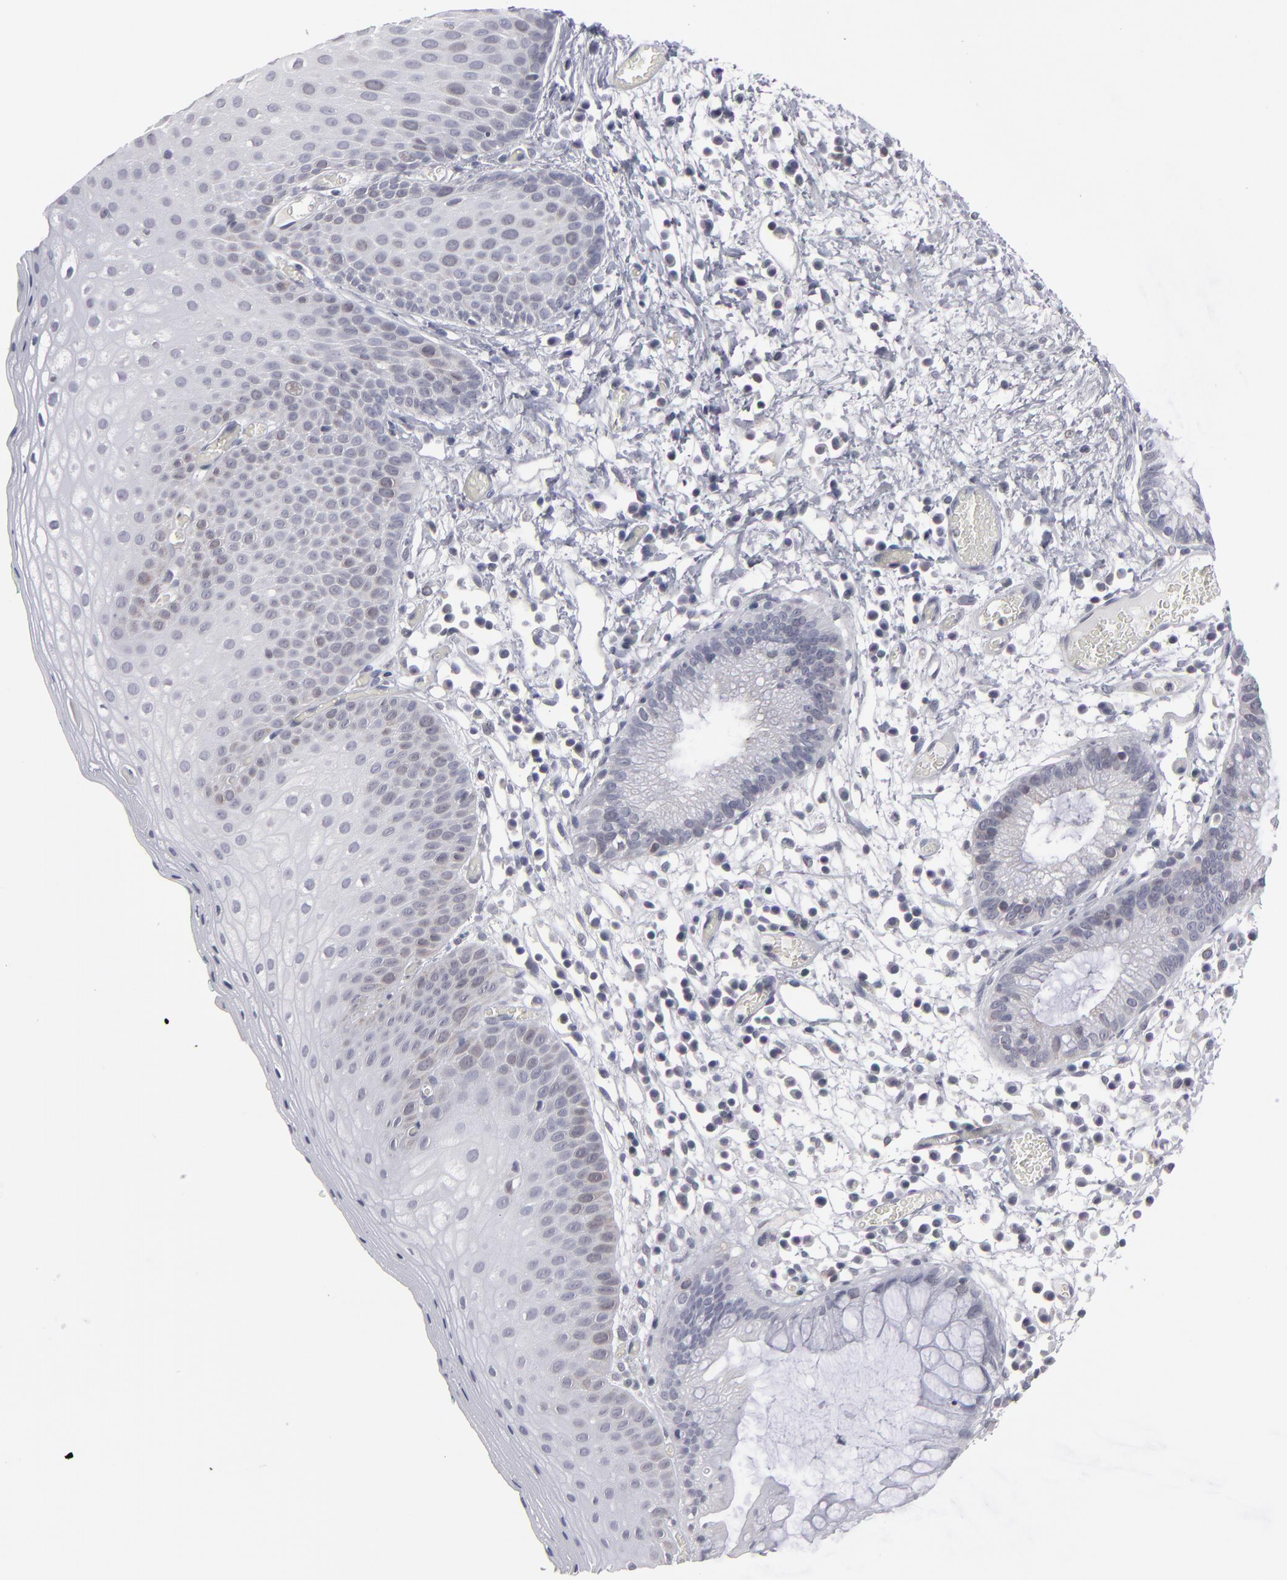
{"staining": {"intensity": "weak", "quantity": "<25%", "location": "nuclear"}, "tissue": "skin", "cell_type": "Epidermal cells", "image_type": "normal", "snomed": [{"axis": "morphology", "description": "Normal tissue, NOS"}, {"axis": "morphology", "description": "Hemorrhoids"}, {"axis": "morphology", "description": "Inflammation, NOS"}, {"axis": "topography", "description": "Anal"}], "caption": "An image of skin stained for a protein displays no brown staining in epidermal cells. (DAB immunohistochemistry (IHC) with hematoxylin counter stain).", "gene": "ODF2", "patient": {"sex": "male", "age": 60}}